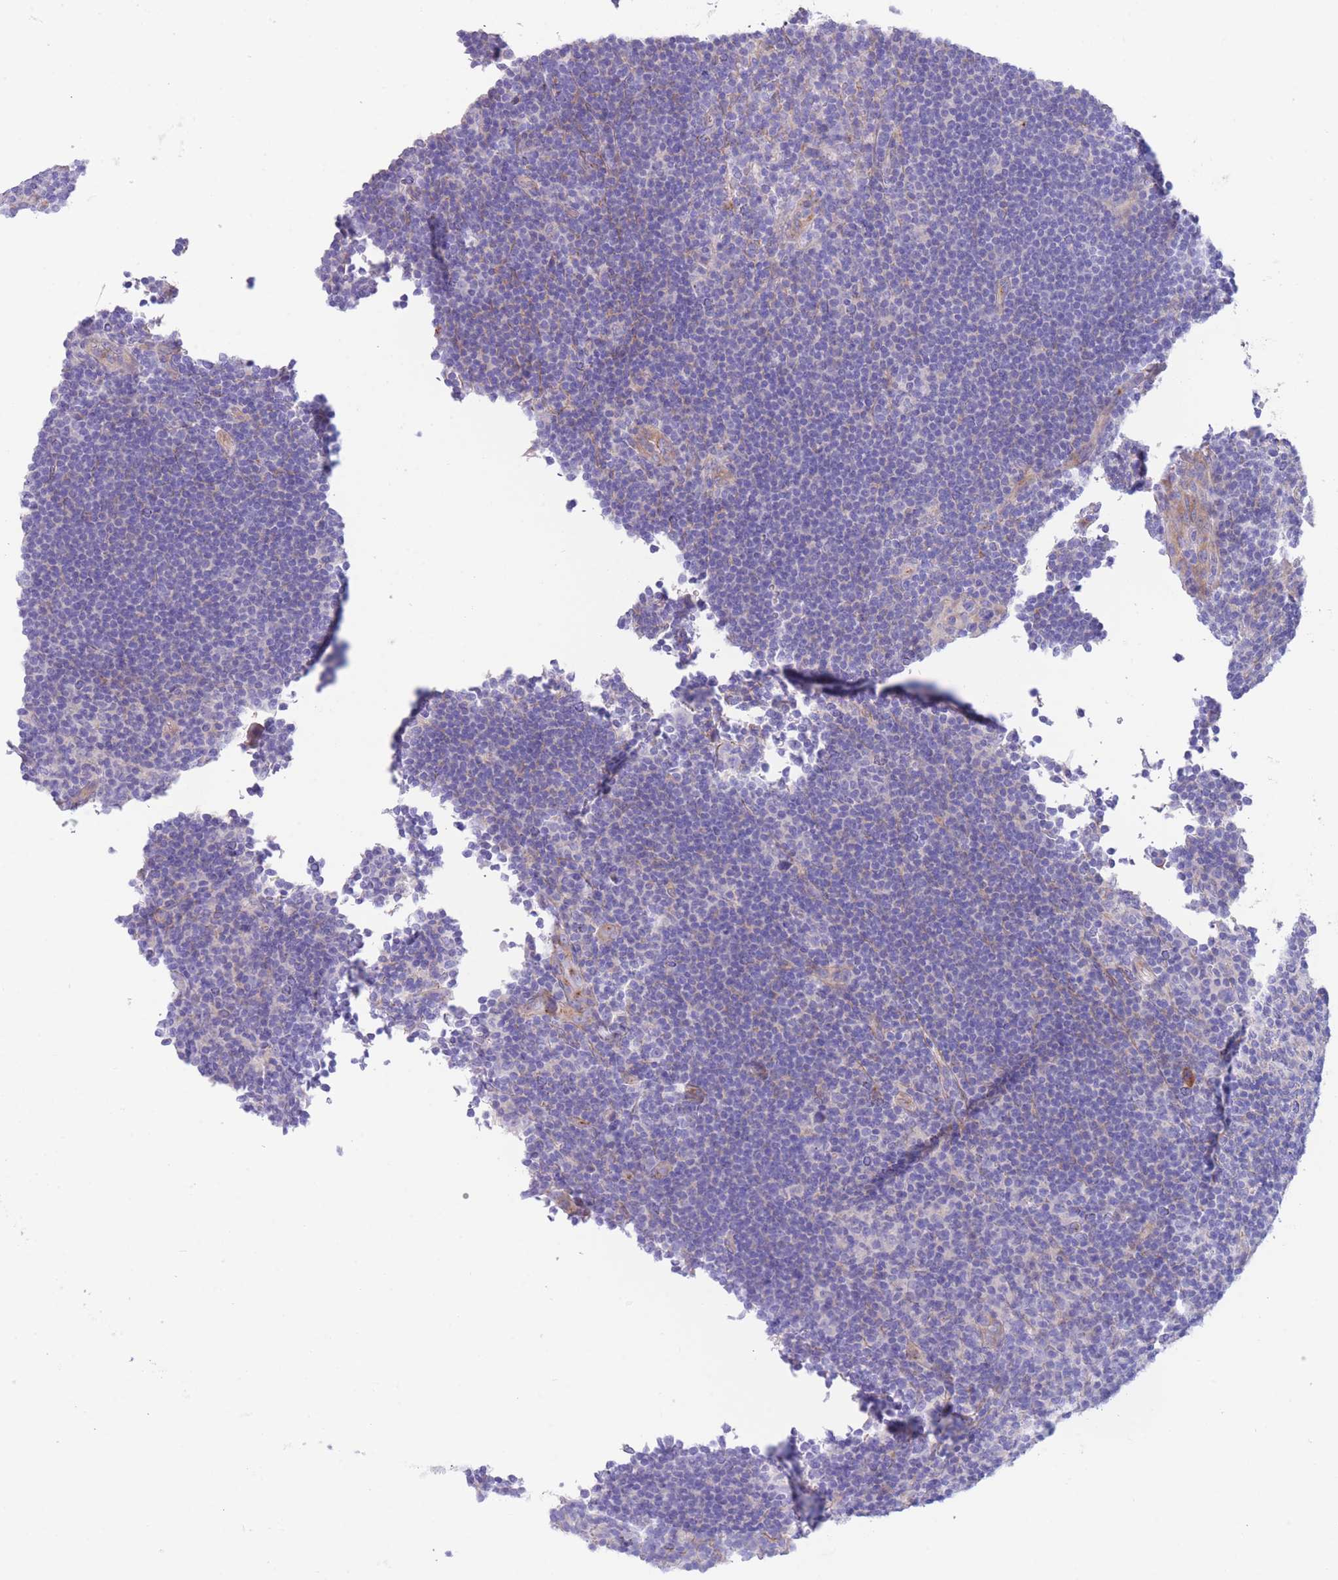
{"staining": {"intensity": "negative", "quantity": "none", "location": "none"}, "tissue": "lymphoma", "cell_type": "Tumor cells", "image_type": "cancer", "snomed": [{"axis": "morphology", "description": "Hodgkin's disease, NOS"}, {"axis": "topography", "description": "Lymph node"}], "caption": "The histopathology image shows no staining of tumor cells in lymphoma. The staining was performed using DAB (3,3'-diaminobenzidine) to visualize the protein expression in brown, while the nuclei were stained in blue with hematoxylin (Magnification: 20x).", "gene": "DET1", "patient": {"sex": "female", "age": 57}}